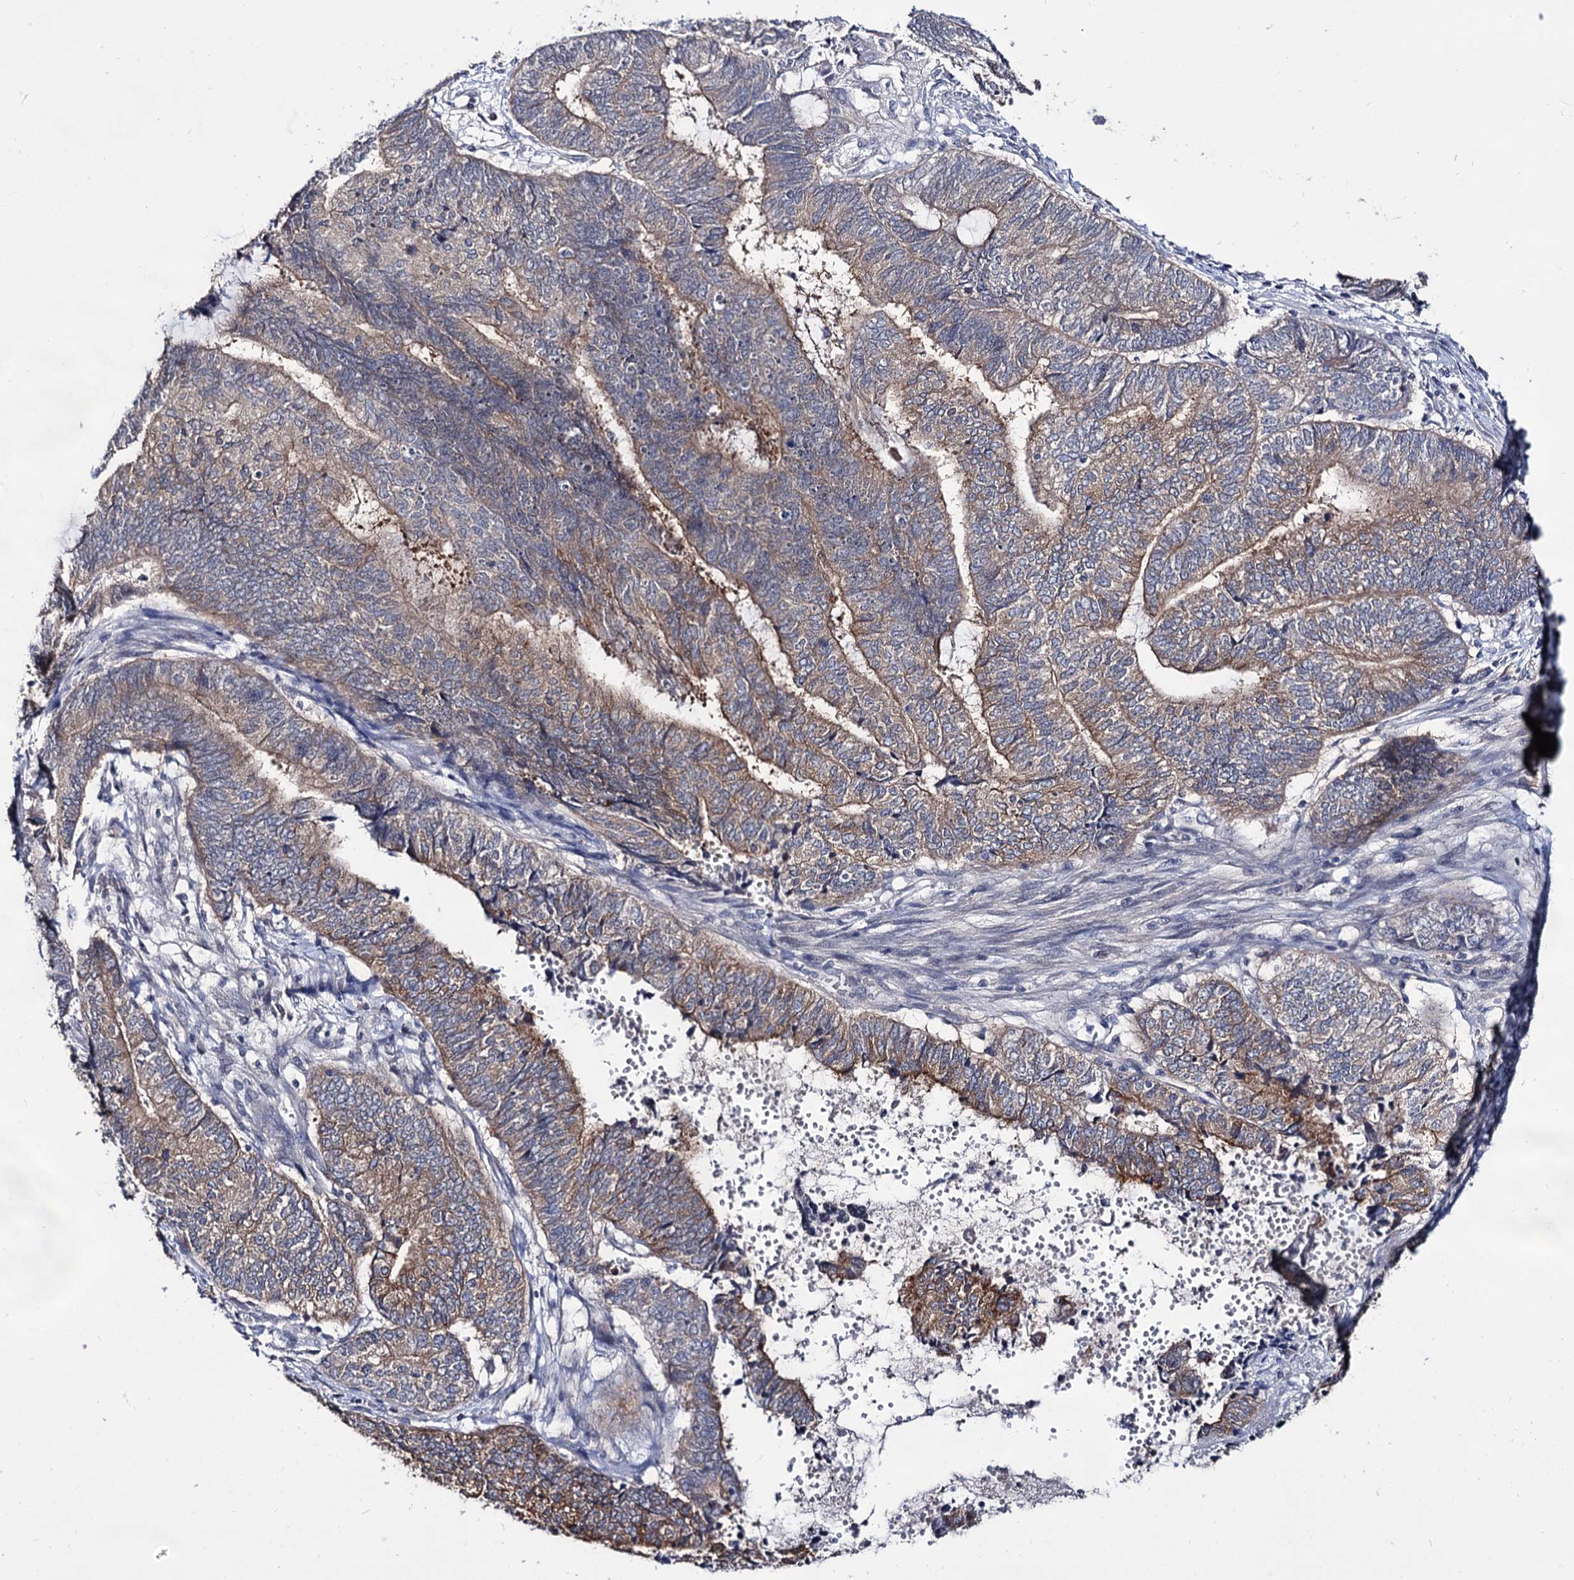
{"staining": {"intensity": "weak", "quantity": ">75%", "location": "cytoplasmic/membranous"}, "tissue": "endometrial cancer", "cell_type": "Tumor cells", "image_type": "cancer", "snomed": [{"axis": "morphology", "description": "Adenocarcinoma, NOS"}, {"axis": "topography", "description": "Uterus"}, {"axis": "topography", "description": "Endometrium"}], "caption": "Human adenocarcinoma (endometrial) stained for a protein (brown) exhibits weak cytoplasmic/membranous positive expression in about >75% of tumor cells.", "gene": "ARFIP2", "patient": {"sex": "female", "age": 70}}